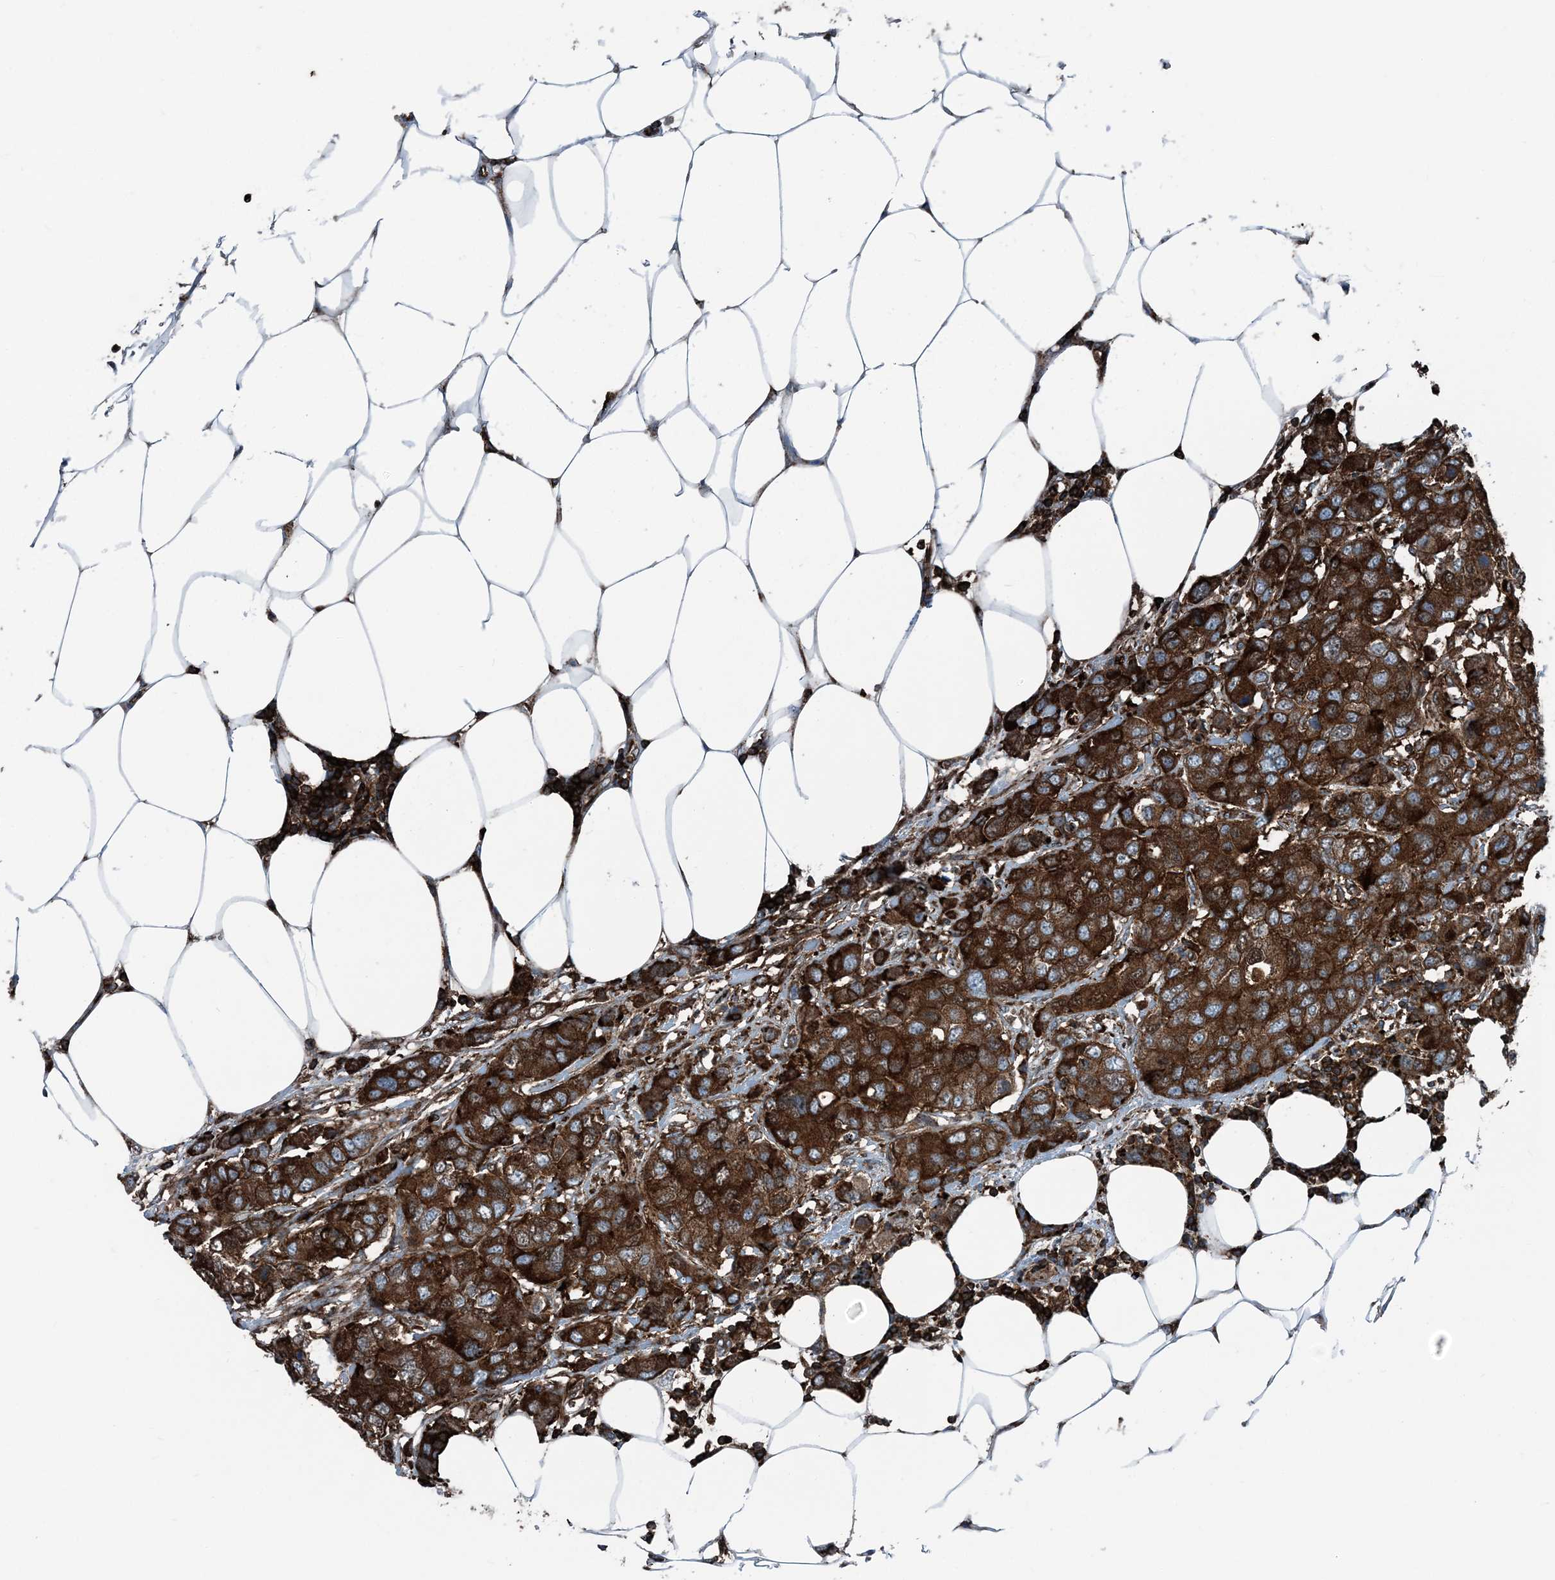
{"staining": {"intensity": "strong", "quantity": ">75%", "location": "cytoplasmic/membranous"}, "tissue": "breast cancer", "cell_type": "Tumor cells", "image_type": "cancer", "snomed": [{"axis": "morphology", "description": "Duct carcinoma"}, {"axis": "topography", "description": "Breast"}], "caption": "Breast cancer tissue shows strong cytoplasmic/membranous expression in about >75% of tumor cells (DAB = brown stain, brightfield microscopy at high magnification).", "gene": "CFL1", "patient": {"sex": "female", "age": 50}}